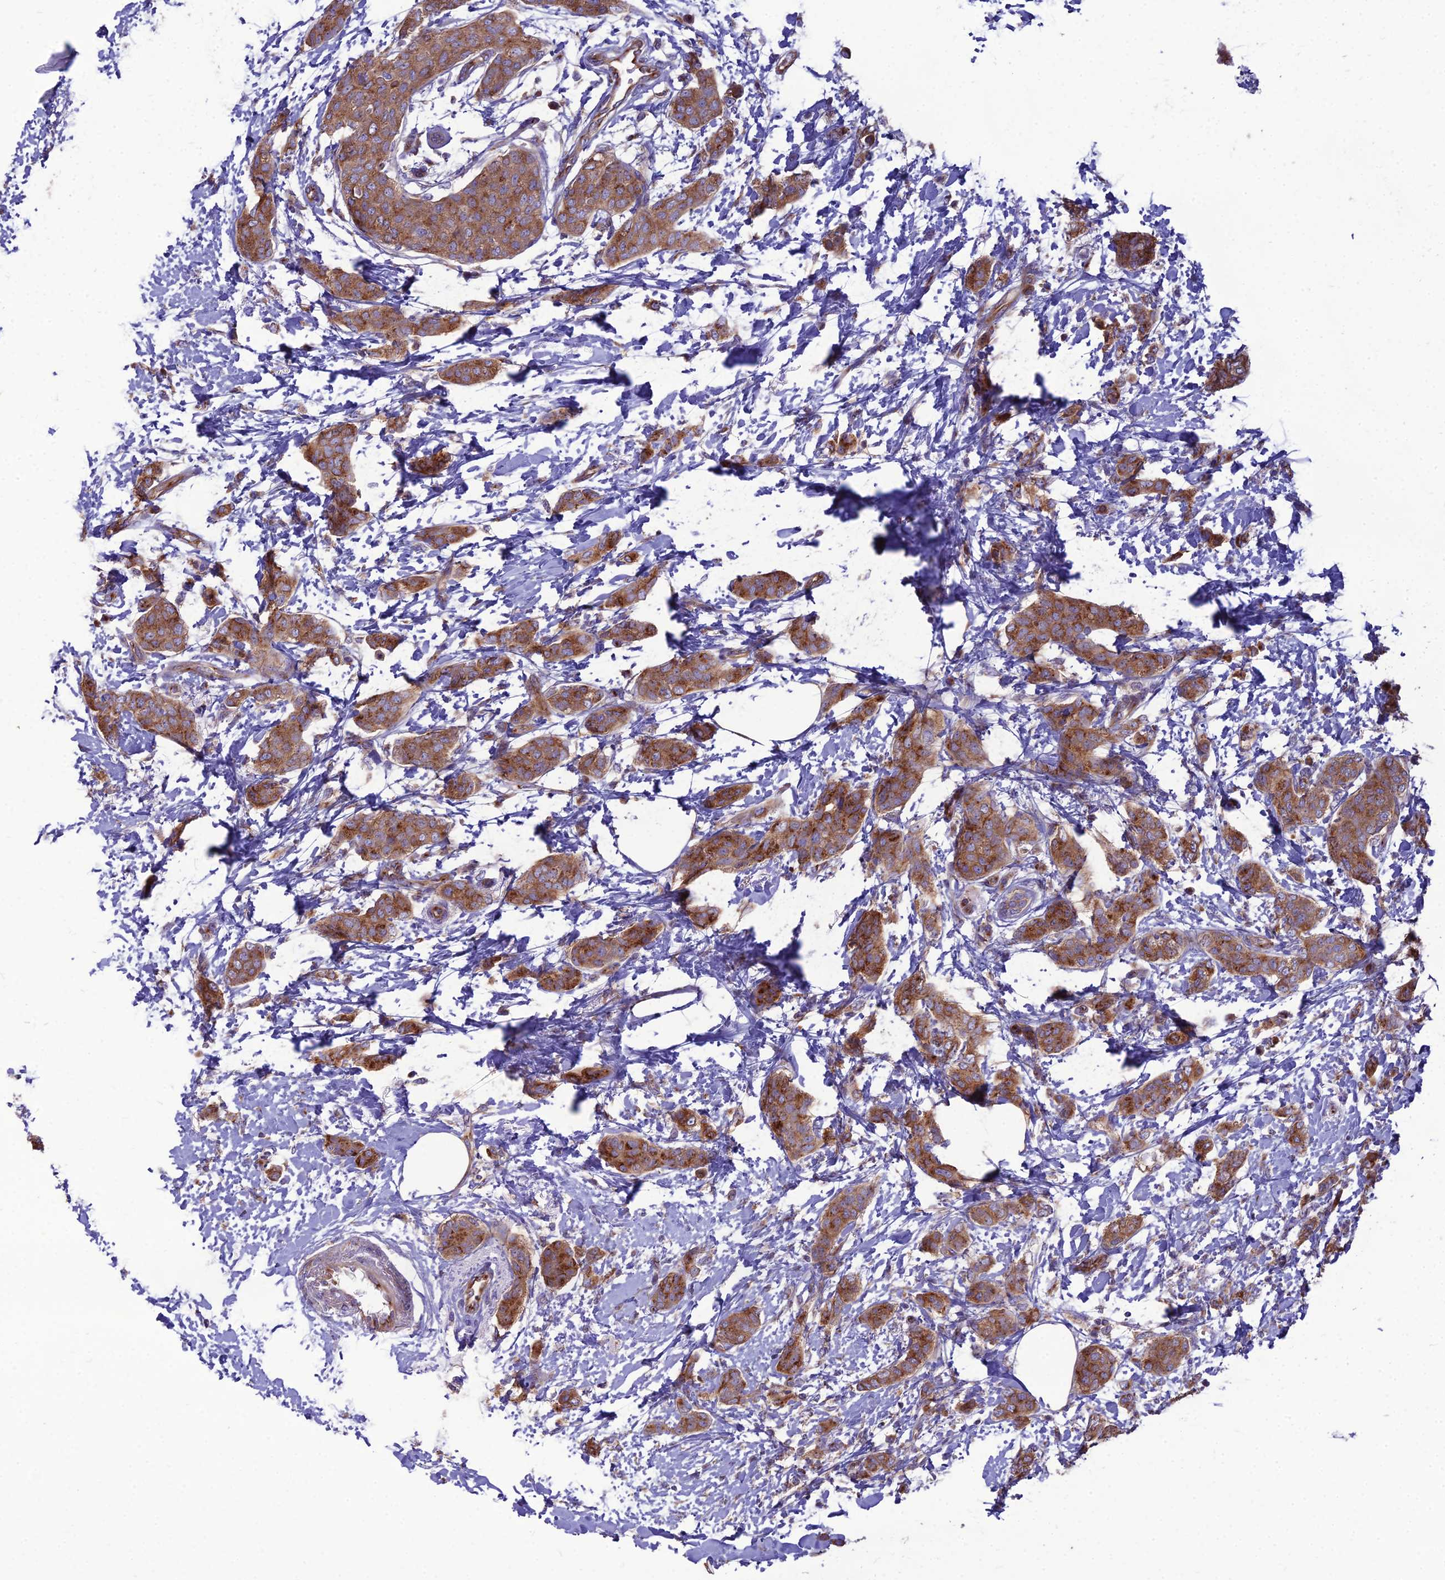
{"staining": {"intensity": "moderate", "quantity": ">75%", "location": "cytoplasmic/membranous"}, "tissue": "breast cancer", "cell_type": "Tumor cells", "image_type": "cancer", "snomed": [{"axis": "morphology", "description": "Duct carcinoma"}, {"axis": "topography", "description": "Breast"}], "caption": "Immunohistochemical staining of human breast cancer displays medium levels of moderate cytoplasmic/membranous expression in approximately >75% of tumor cells. The staining was performed using DAB (3,3'-diaminobenzidine), with brown indicating positive protein expression. Nuclei are stained blue with hematoxylin.", "gene": "SPRYD7", "patient": {"sex": "female", "age": 72}}